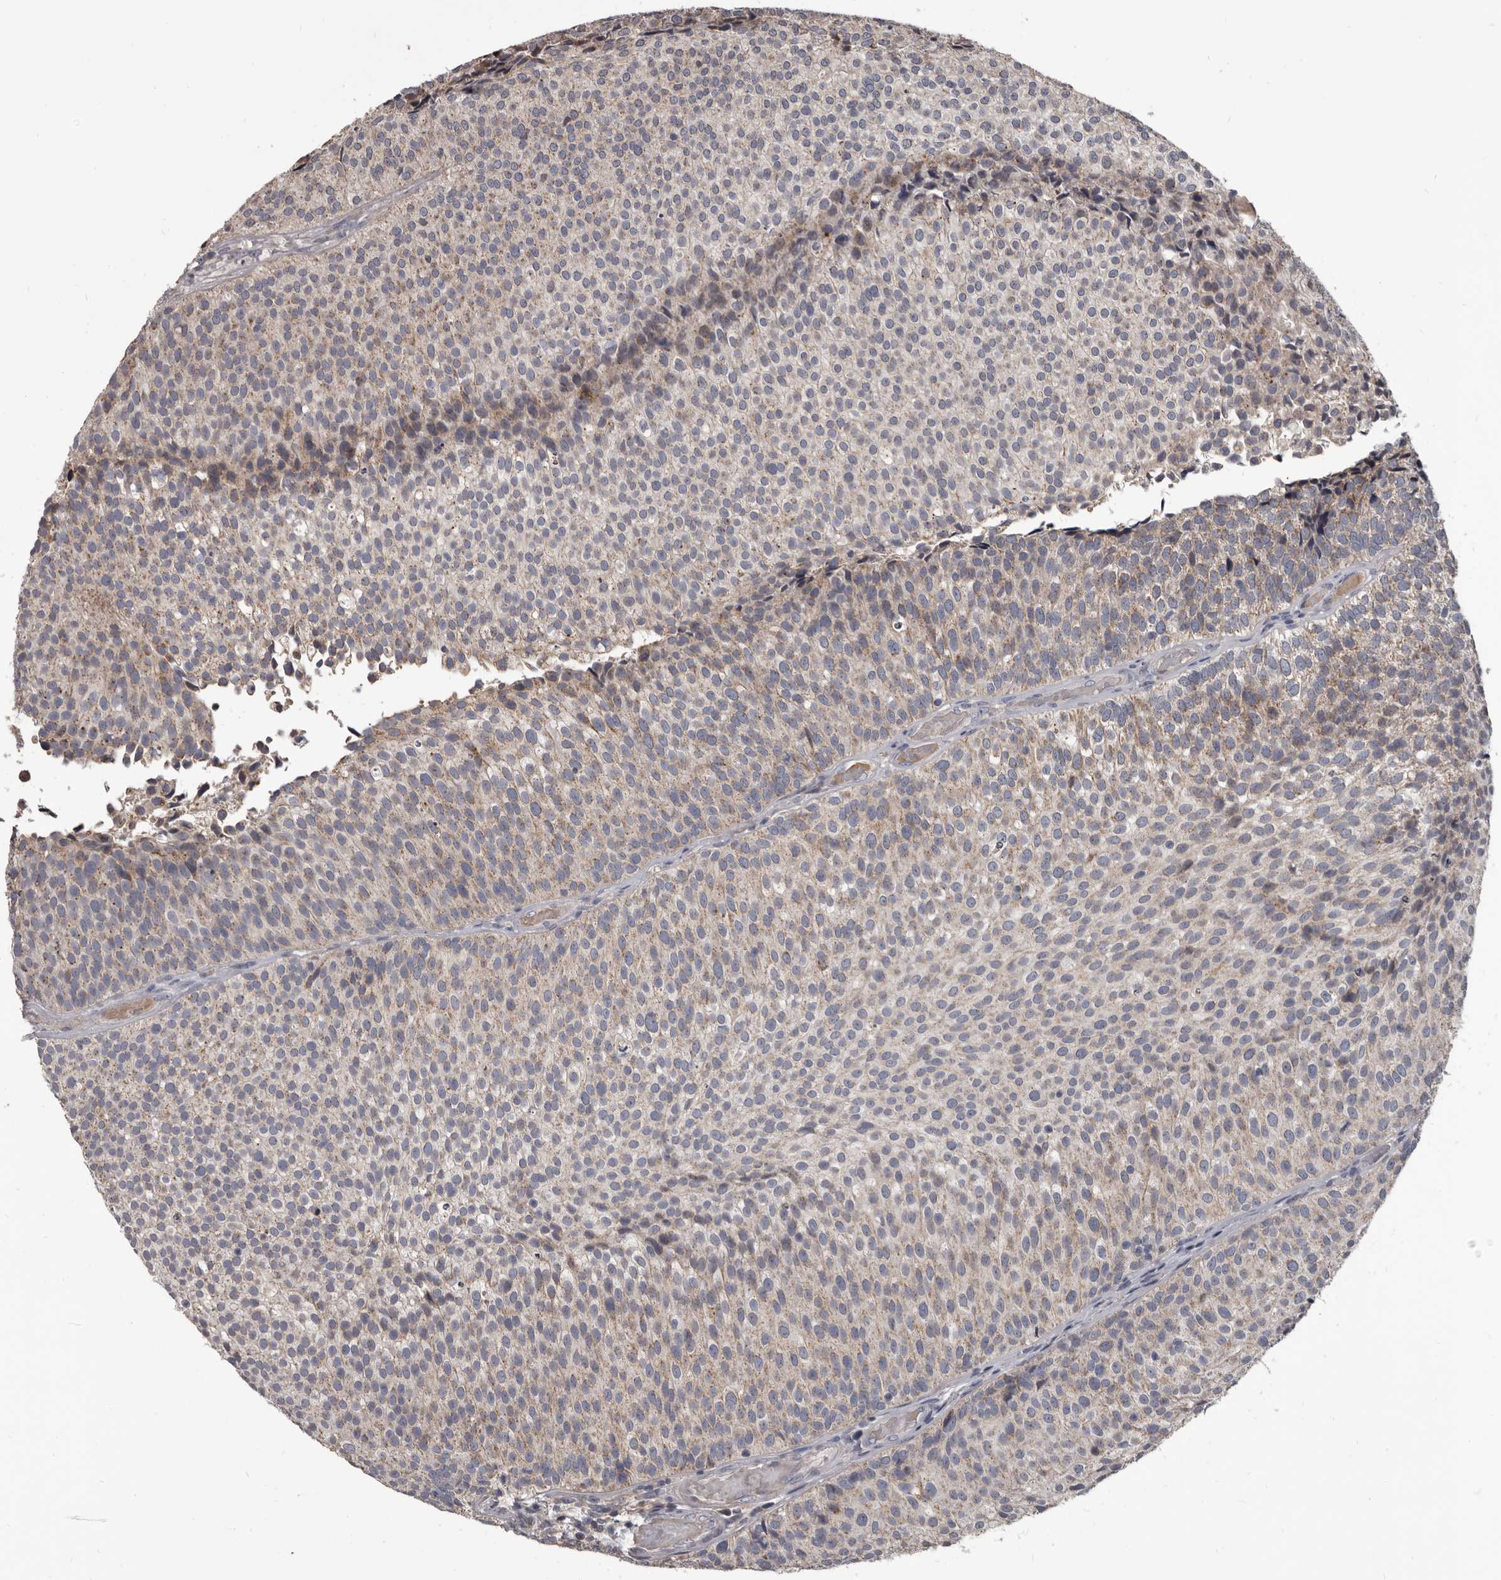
{"staining": {"intensity": "weak", "quantity": "25%-75%", "location": "cytoplasmic/membranous"}, "tissue": "urothelial cancer", "cell_type": "Tumor cells", "image_type": "cancer", "snomed": [{"axis": "morphology", "description": "Urothelial carcinoma, Low grade"}, {"axis": "topography", "description": "Urinary bladder"}], "caption": "DAB (3,3'-diaminobenzidine) immunohistochemical staining of human urothelial cancer reveals weak cytoplasmic/membranous protein positivity in about 25%-75% of tumor cells.", "gene": "ALDH5A1", "patient": {"sex": "male", "age": 86}}